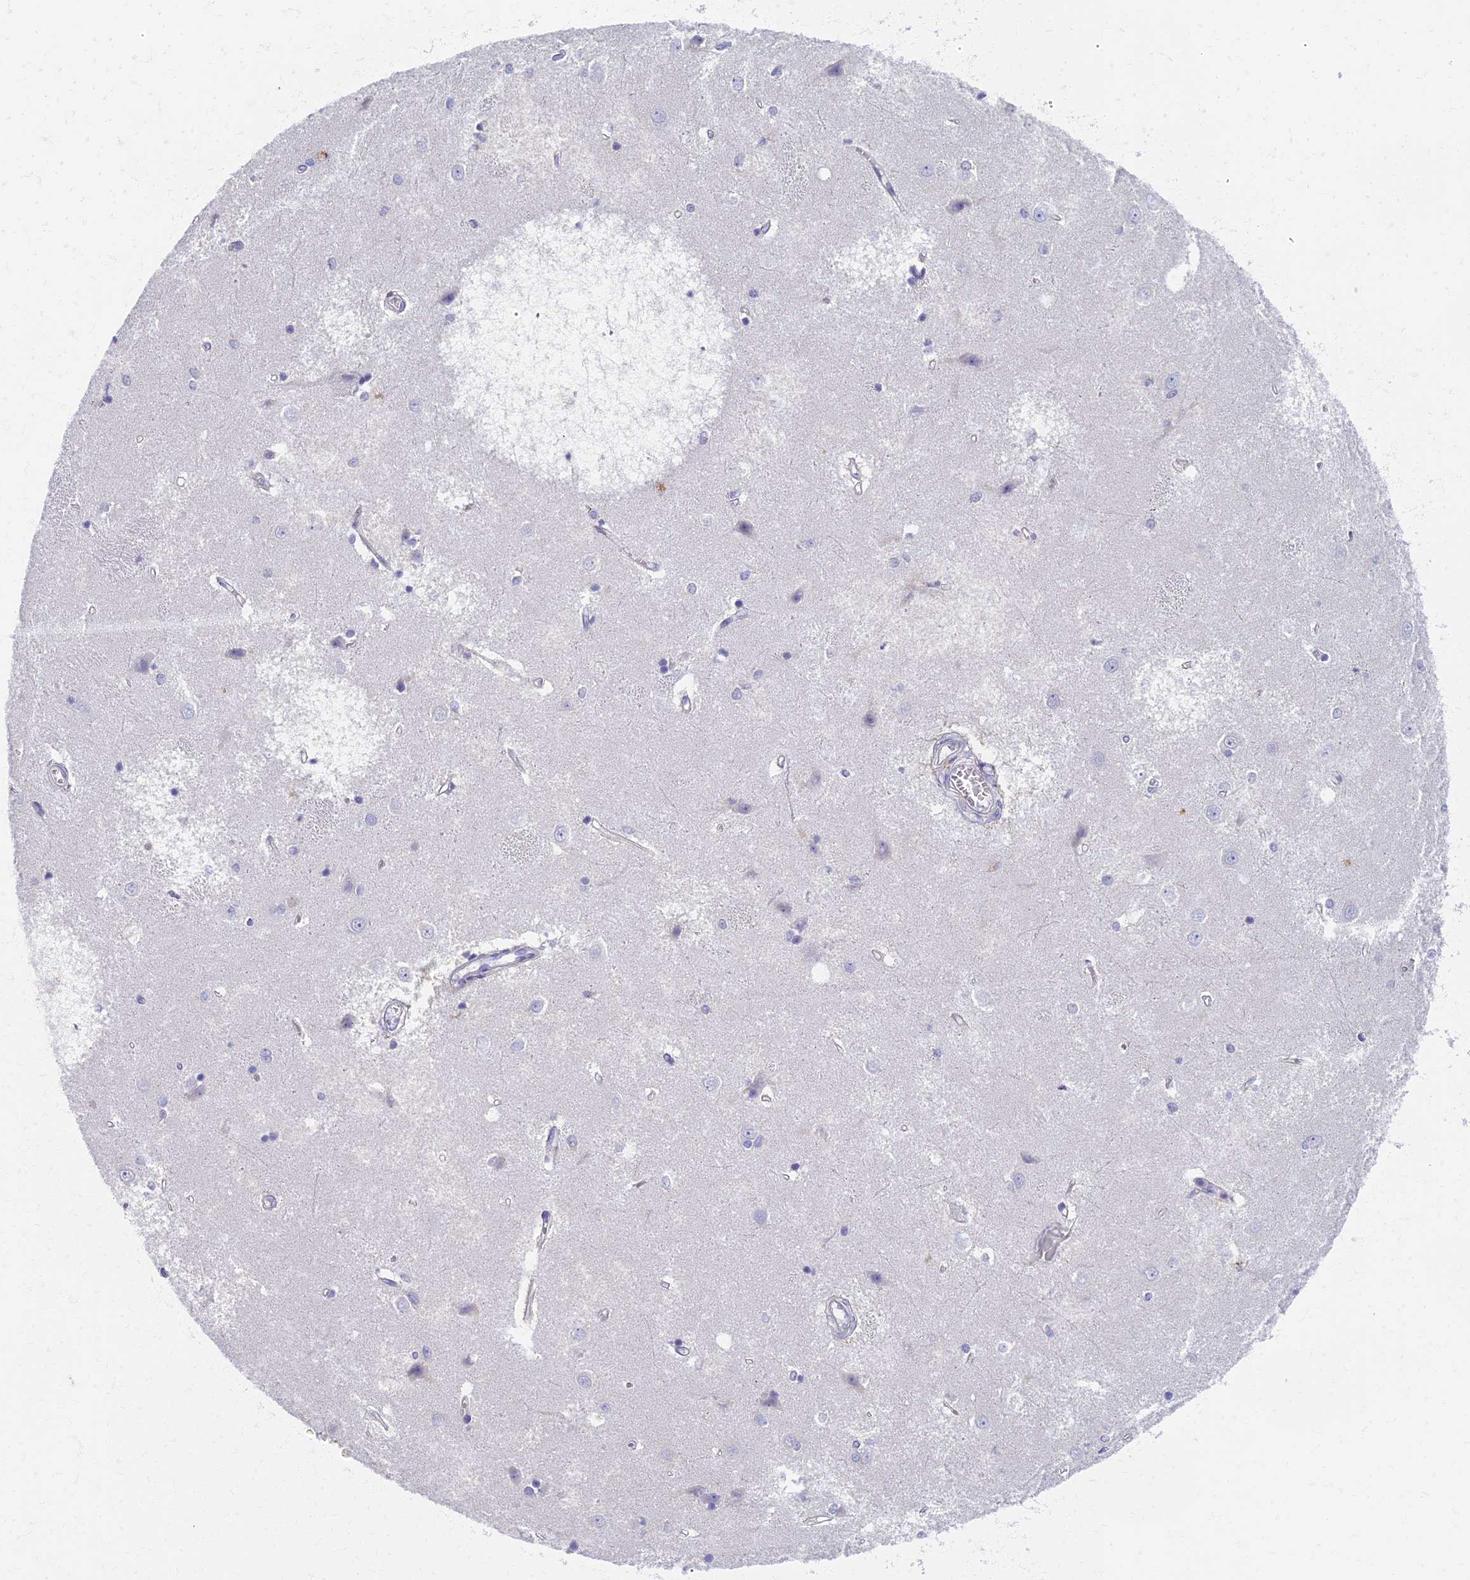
{"staining": {"intensity": "negative", "quantity": "none", "location": "none"}, "tissue": "caudate", "cell_type": "Glial cells", "image_type": "normal", "snomed": [{"axis": "morphology", "description": "Normal tissue, NOS"}, {"axis": "topography", "description": "Lateral ventricle wall"}], "caption": "Glial cells are negative for brown protein staining in unremarkable caudate. Brightfield microscopy of IHC stained with DAB (3,3'-diaminobenzidine) (brown) and hematoxylin (blue), captured at high magnification.", "gene": "AP4E1", "patient": {"sex": "male", "age": 37}}